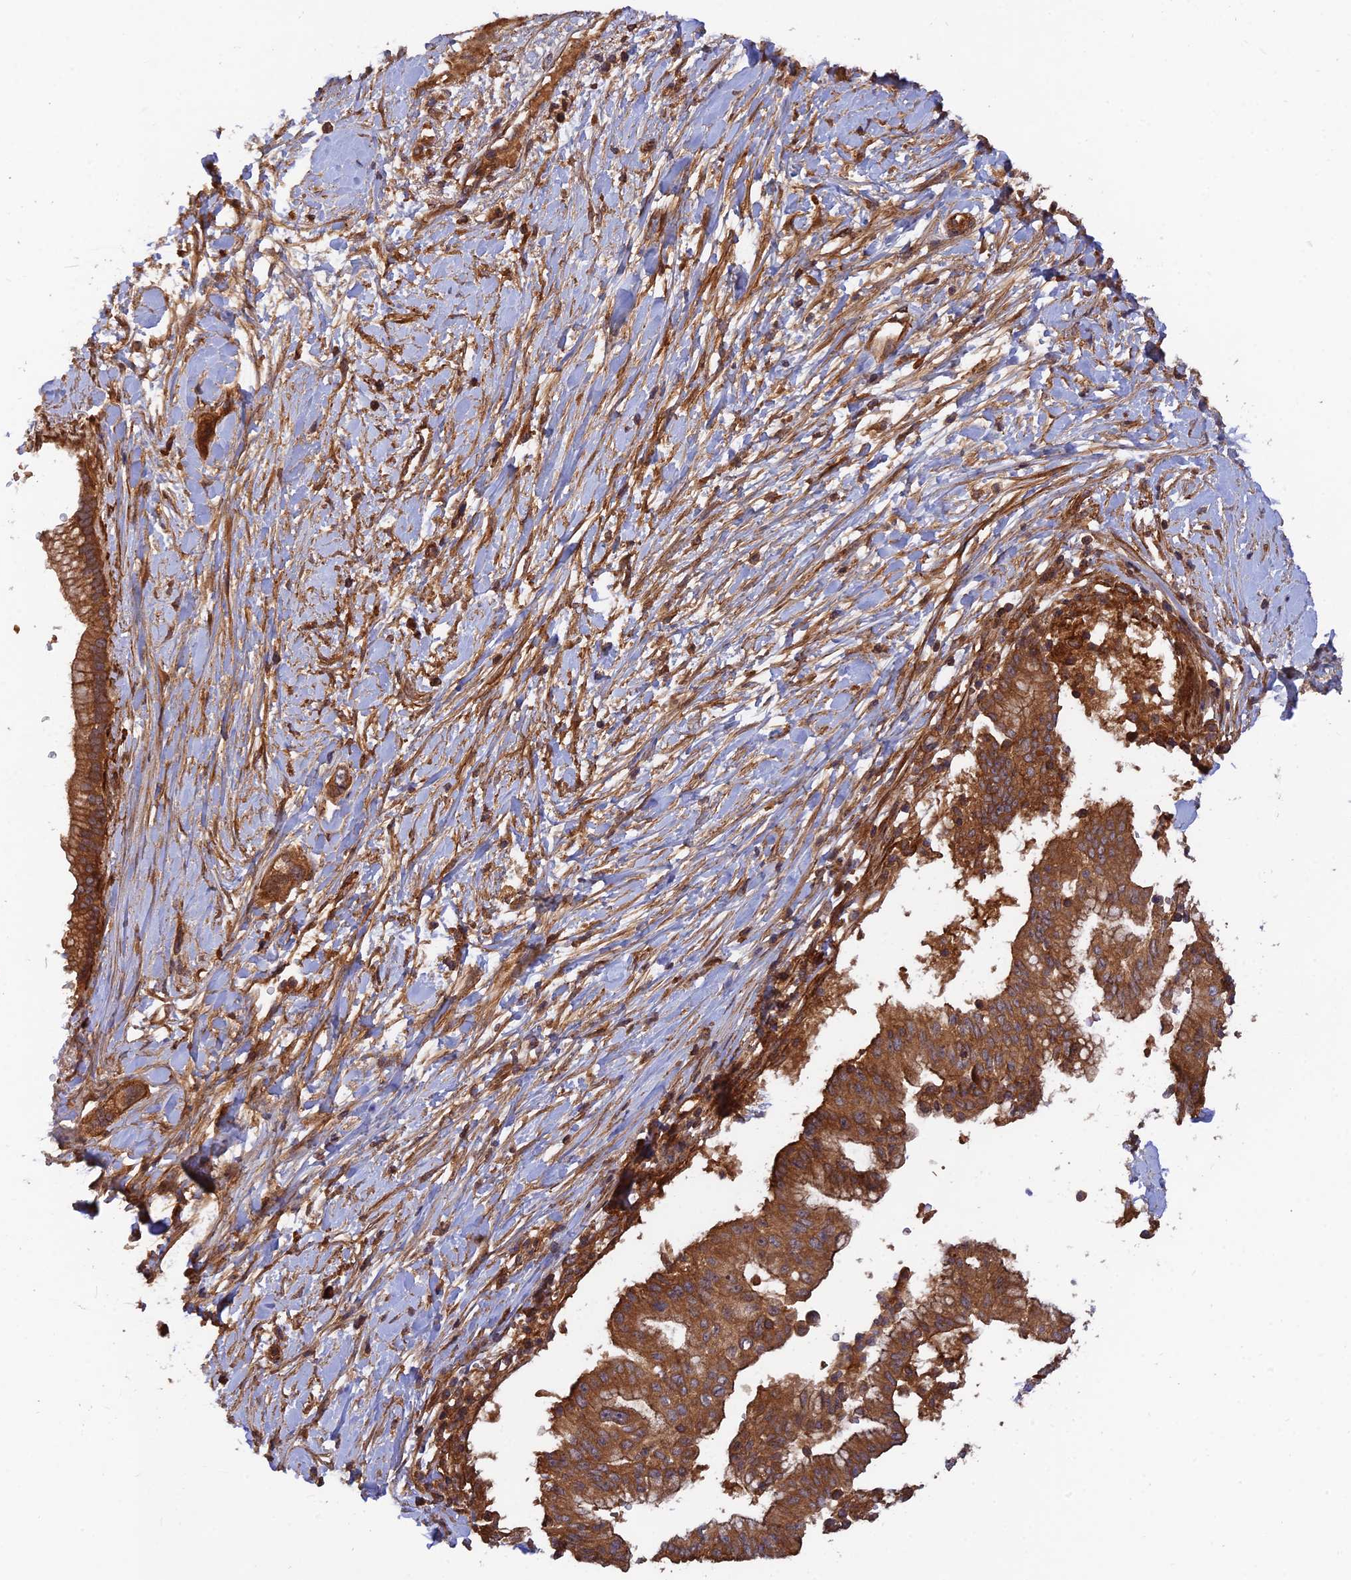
{"staining": {"intensity": "moderate", "quantity": ">75%", "location": "cytoplasmic/membranous"}, "tissue": "pancreatic cancer", "cell_type": "Tumor cells", "image_type": "cancer", "snomed": [{"axis": "morphology", "description": "Adenocarcinoma, NOS"}, {"axis": "topography", "description": "Pancreas"}], "caption": "Pancreatic adenocarcinoma stained with a protein marker reveals moderate staining in tumor cells.", "gene": "RELCH", "patient": {"sex": "male", "age": 68}}